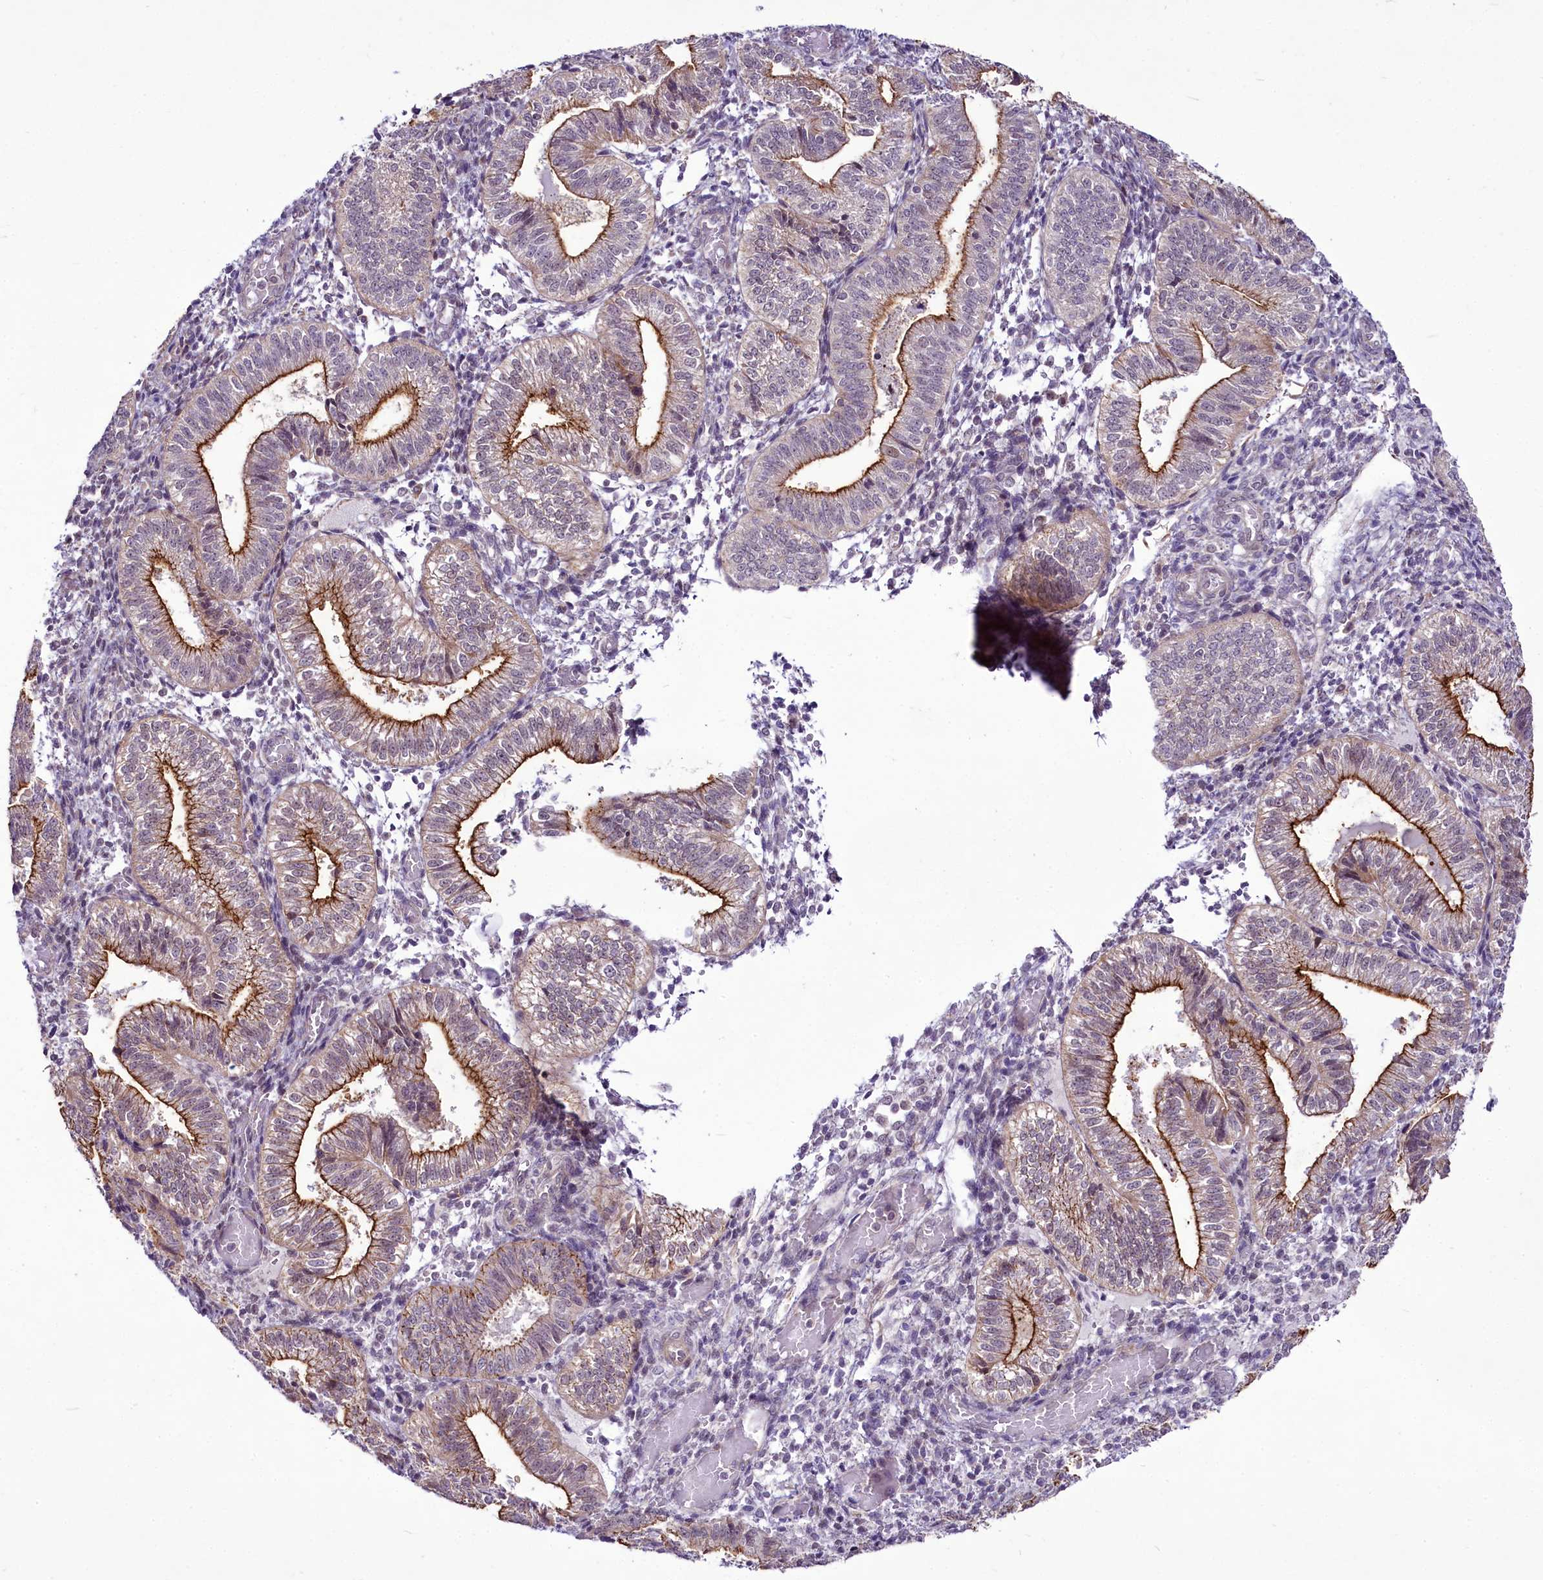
{"staining": {"intensity": "negative", "quantity": "none", "location": "none"}, "tissue": "endometrium", "cell_type": "Cells in endometrial stroma", "image_type": "normal", "snomed": [{"axis": "morphology", "description": "Normal tissue, NOS"}, {"axis": "topography", "description": "Endometrium"}], "caption": "Cells in endometrial stroma show no significant protein expression in benign endometrium. Nuclei are stained in blue.", "gene": "RSBN1", "patient": {"sex": "female", "age": 34}}